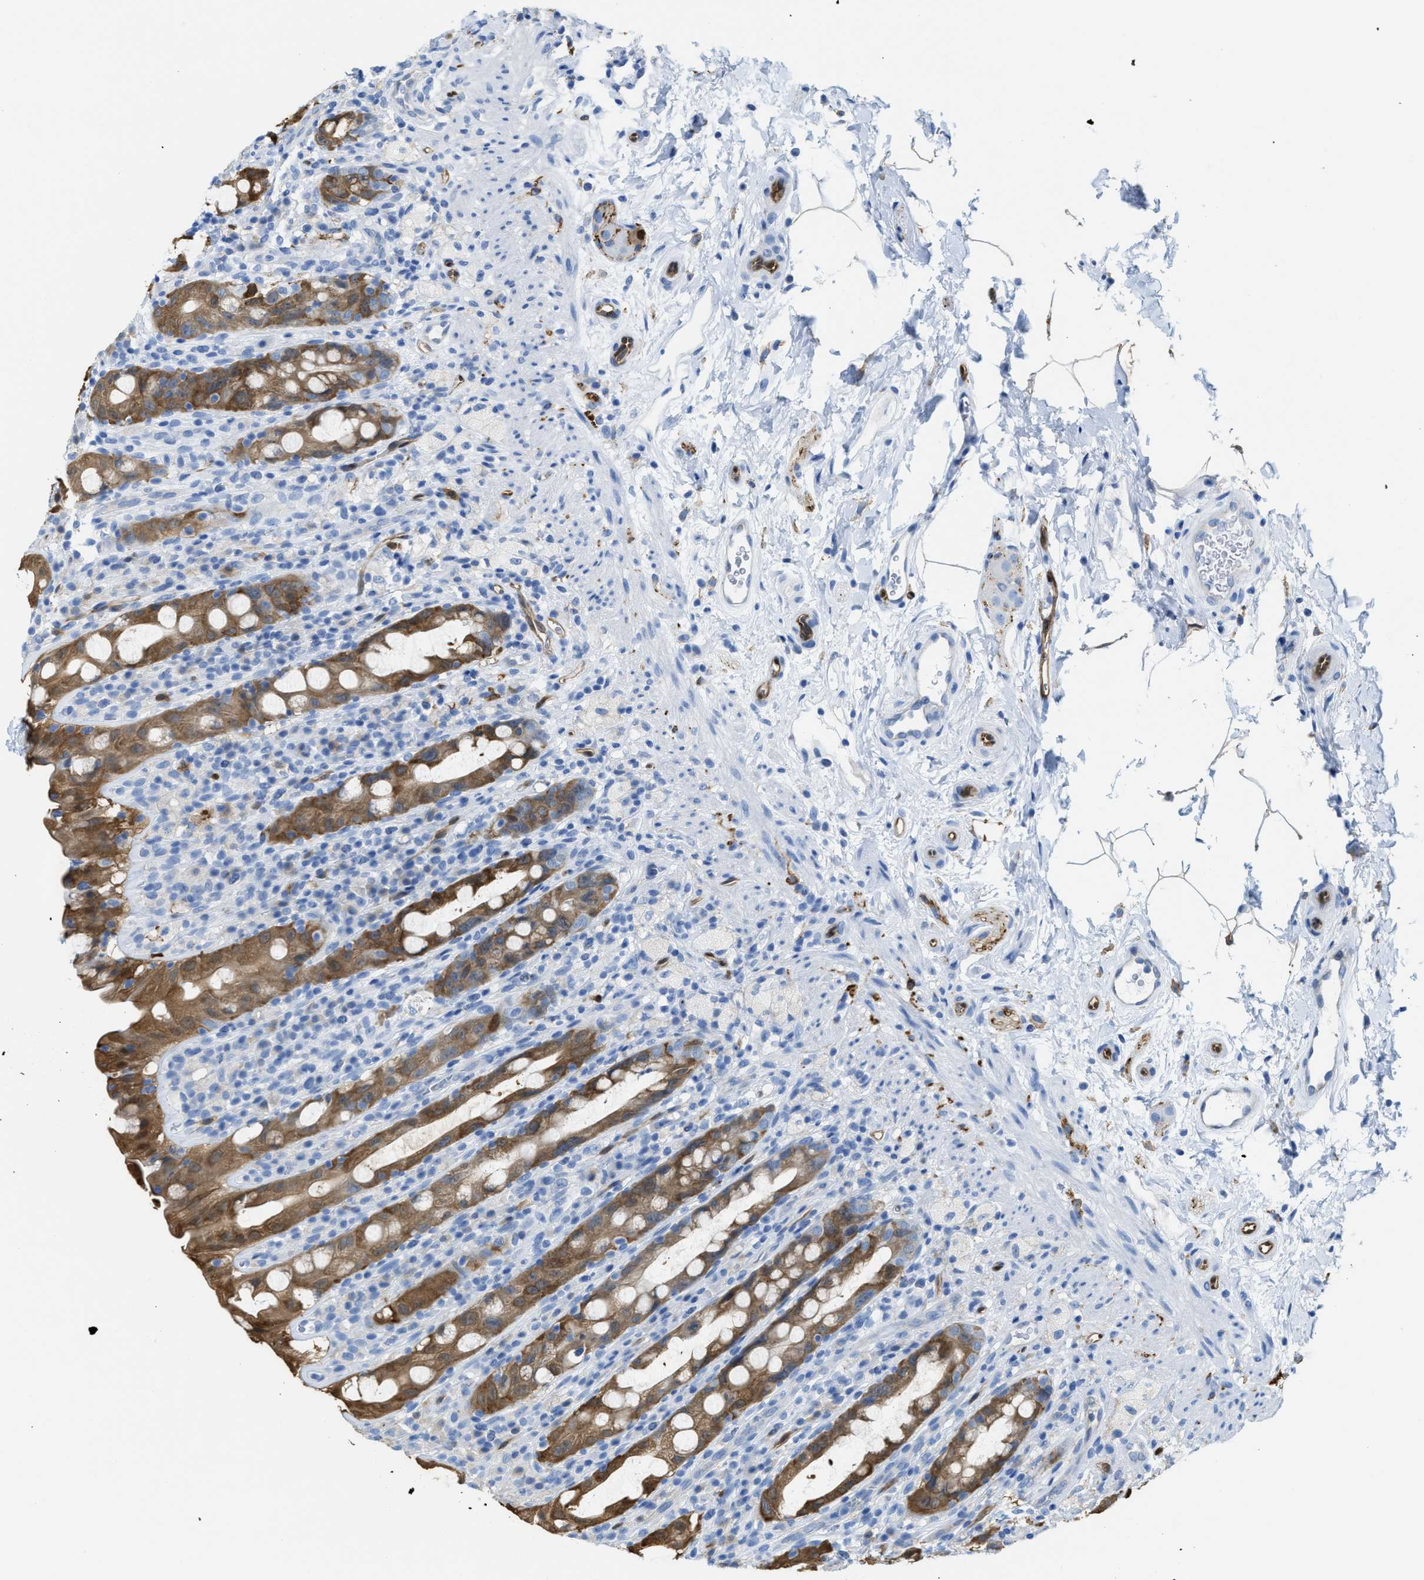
{"staining": {"intensity": "moderate", "quantity": ">75%", "location": "cytoplasmic/membranous"}, "tissue": "rectum", "cell_type": "Glandular cells", "image_type": "normal", "snomed": [{"axis": "morphology", "description": "Normal tissue, NOS"}, {"axis": "topography", "description": "Rectum"}], "caption": "The photomicrograph exhibits a brown stain indicating the presence of a protein in the cytoplasmic/membranous of glandular cells in rectum.", "gene": "ASS1", "patient": {"sex": "male", "age": 44}}